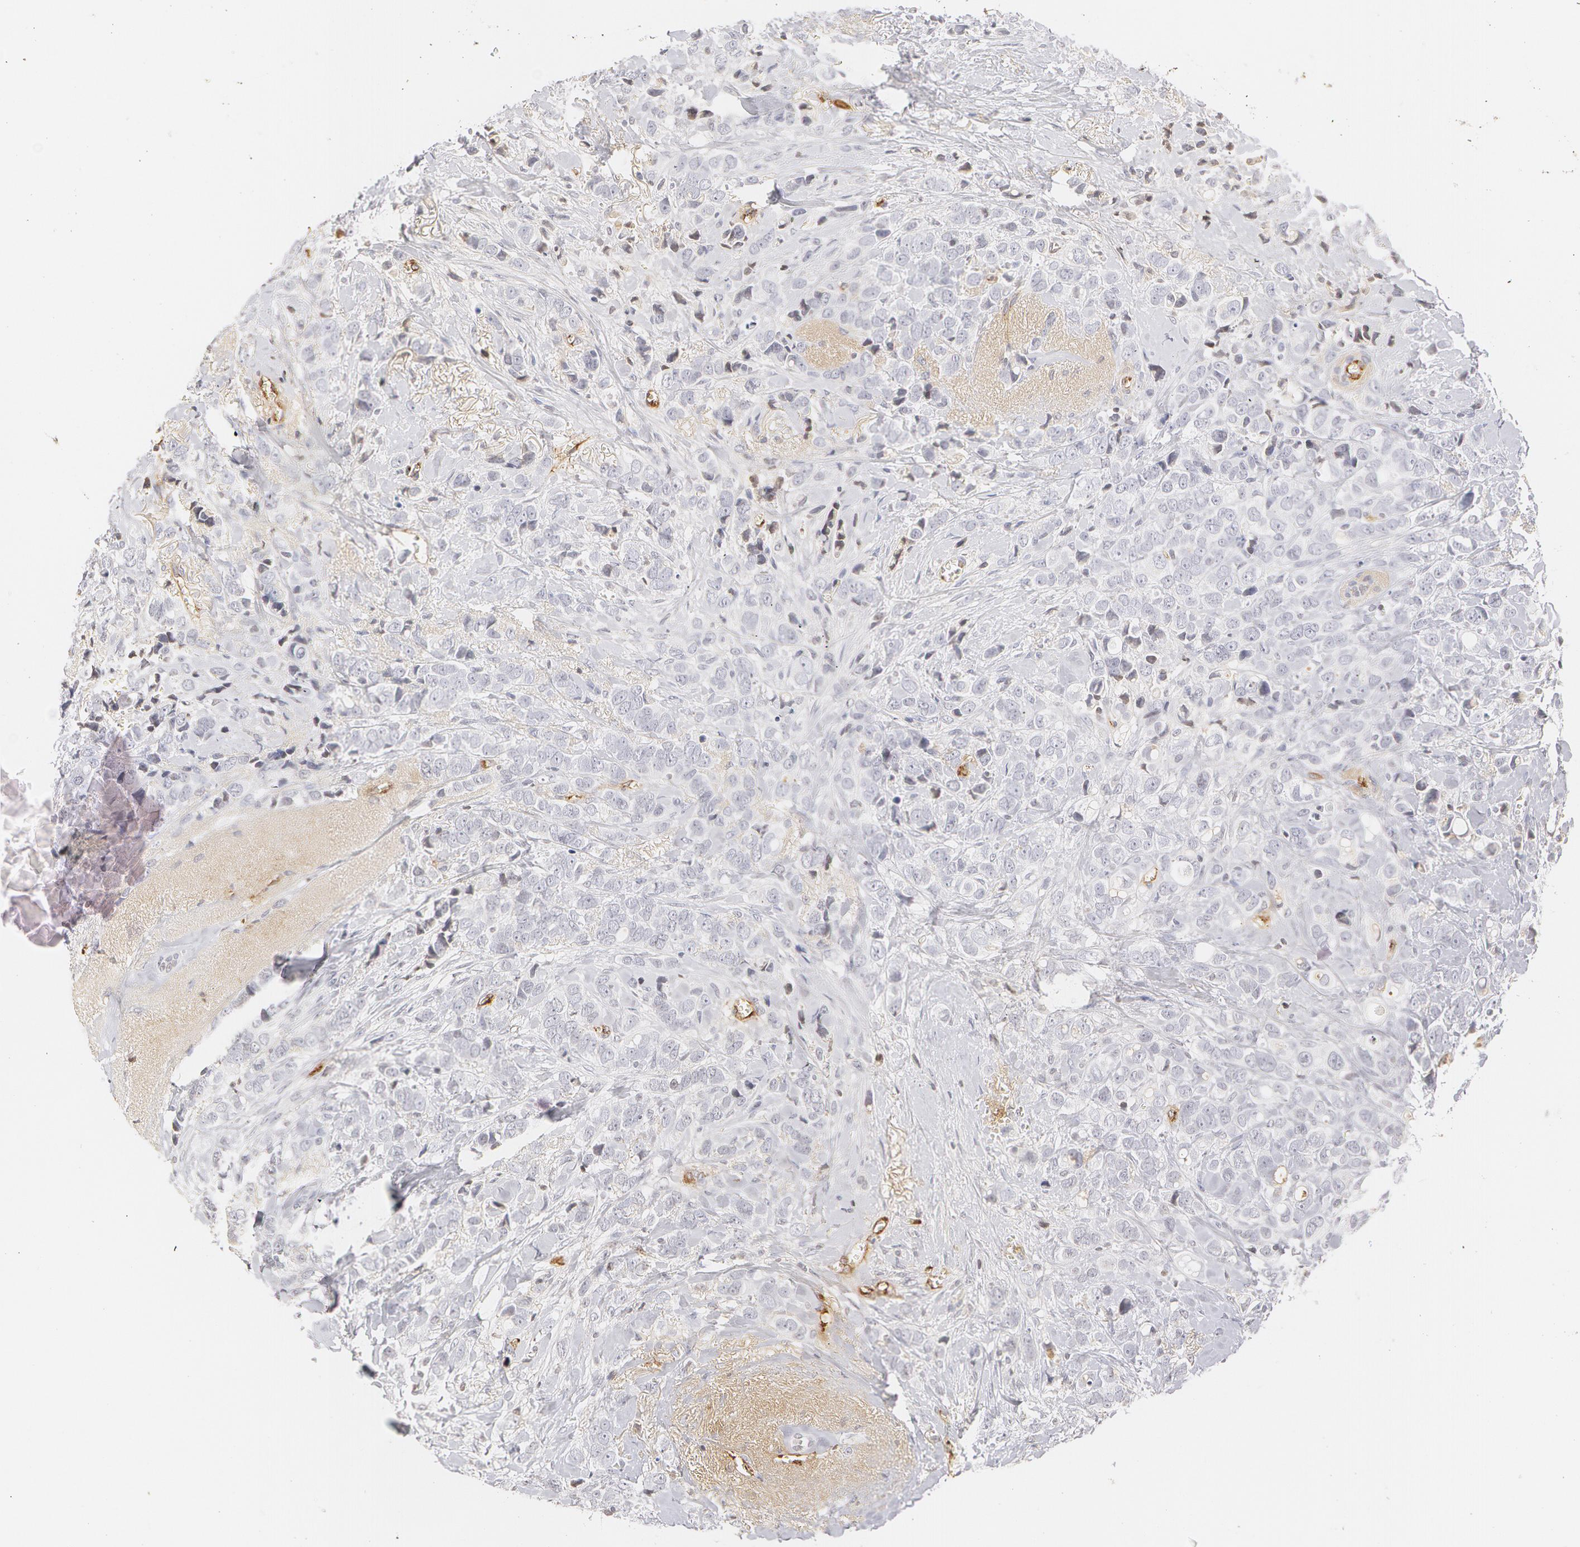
{"staining": {"intensity": "negative", "quantity": "none", "location": "none"}, "tissue": "breast cancer", "cell_type": "Tumor cells", "image_type": "cancer", "snomed": [{"axis": "morphology", "description": "Lobular carcinoma"}, {"axis": "topography", "description": "Breast"}], "caption": "DAB immunohistochemical staining of human breast lobular carcinoma displays no significant positivity in tumor cells. Nuclei are stained in blue.", "gene": "VWF", "patient": {"sex": "female", "age": 57}}